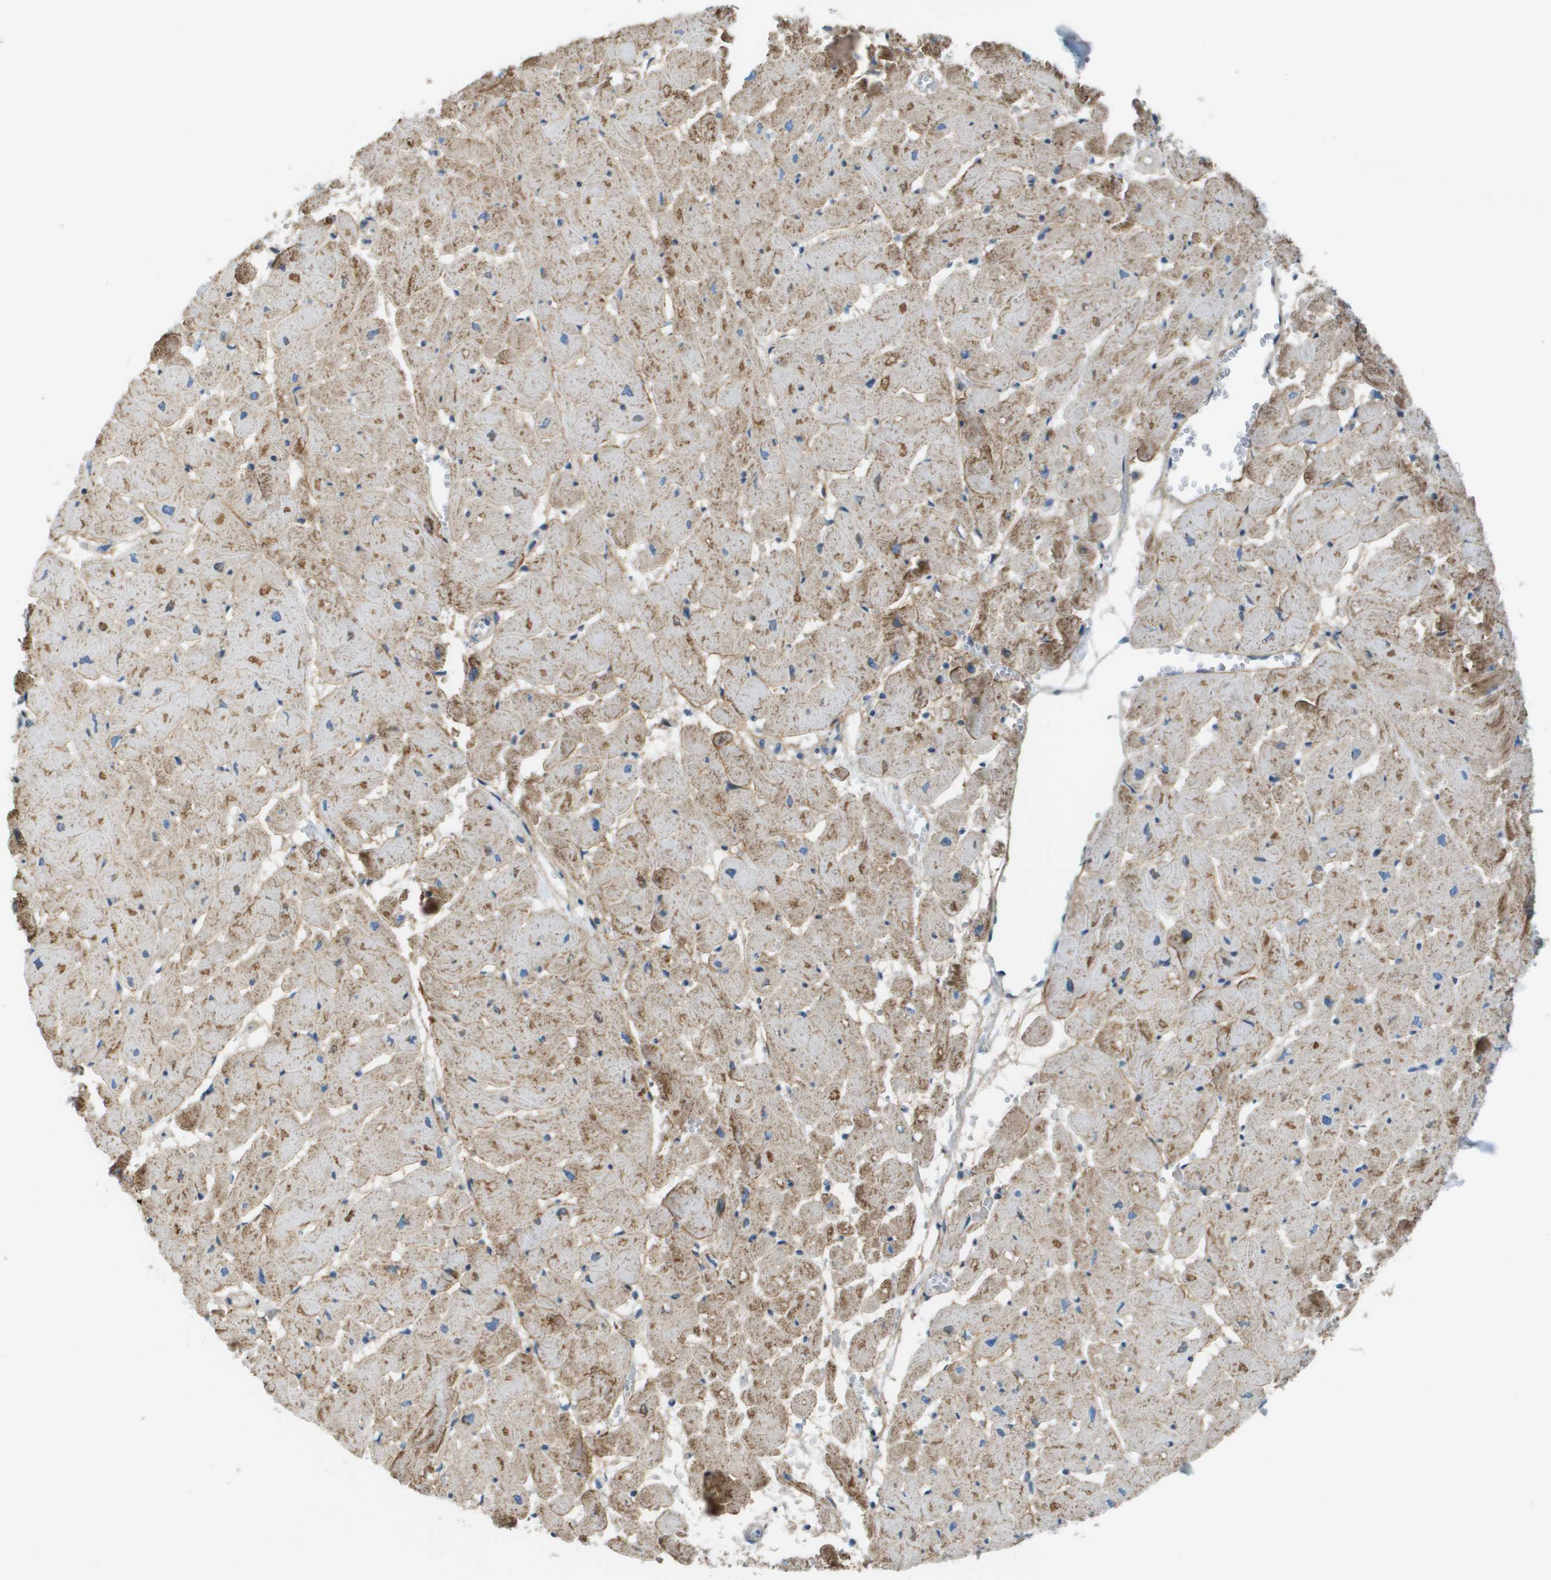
{"staining": {"intensity": "moderate", "quantity": ">75%", "location": "cytoplasmic/membranous"}, "tissue": "heart muscle", "cell_type": "Cardiomyocytes", "image_type": "normal", "snomed": [{"axis": "morphology", "description": "Normal tissue, NOS"}, {"axis": "topography", "description": "Heart"}], "caption": "The photomicrograph reveals immunohistochemical staining of benign heart muscle. There is moderate cytoplasmic/membranous staining is seen in about >75% of cardiomyocytes.", "gene": "GALNT6", "patient": {"sex": "female", "age": 19}}